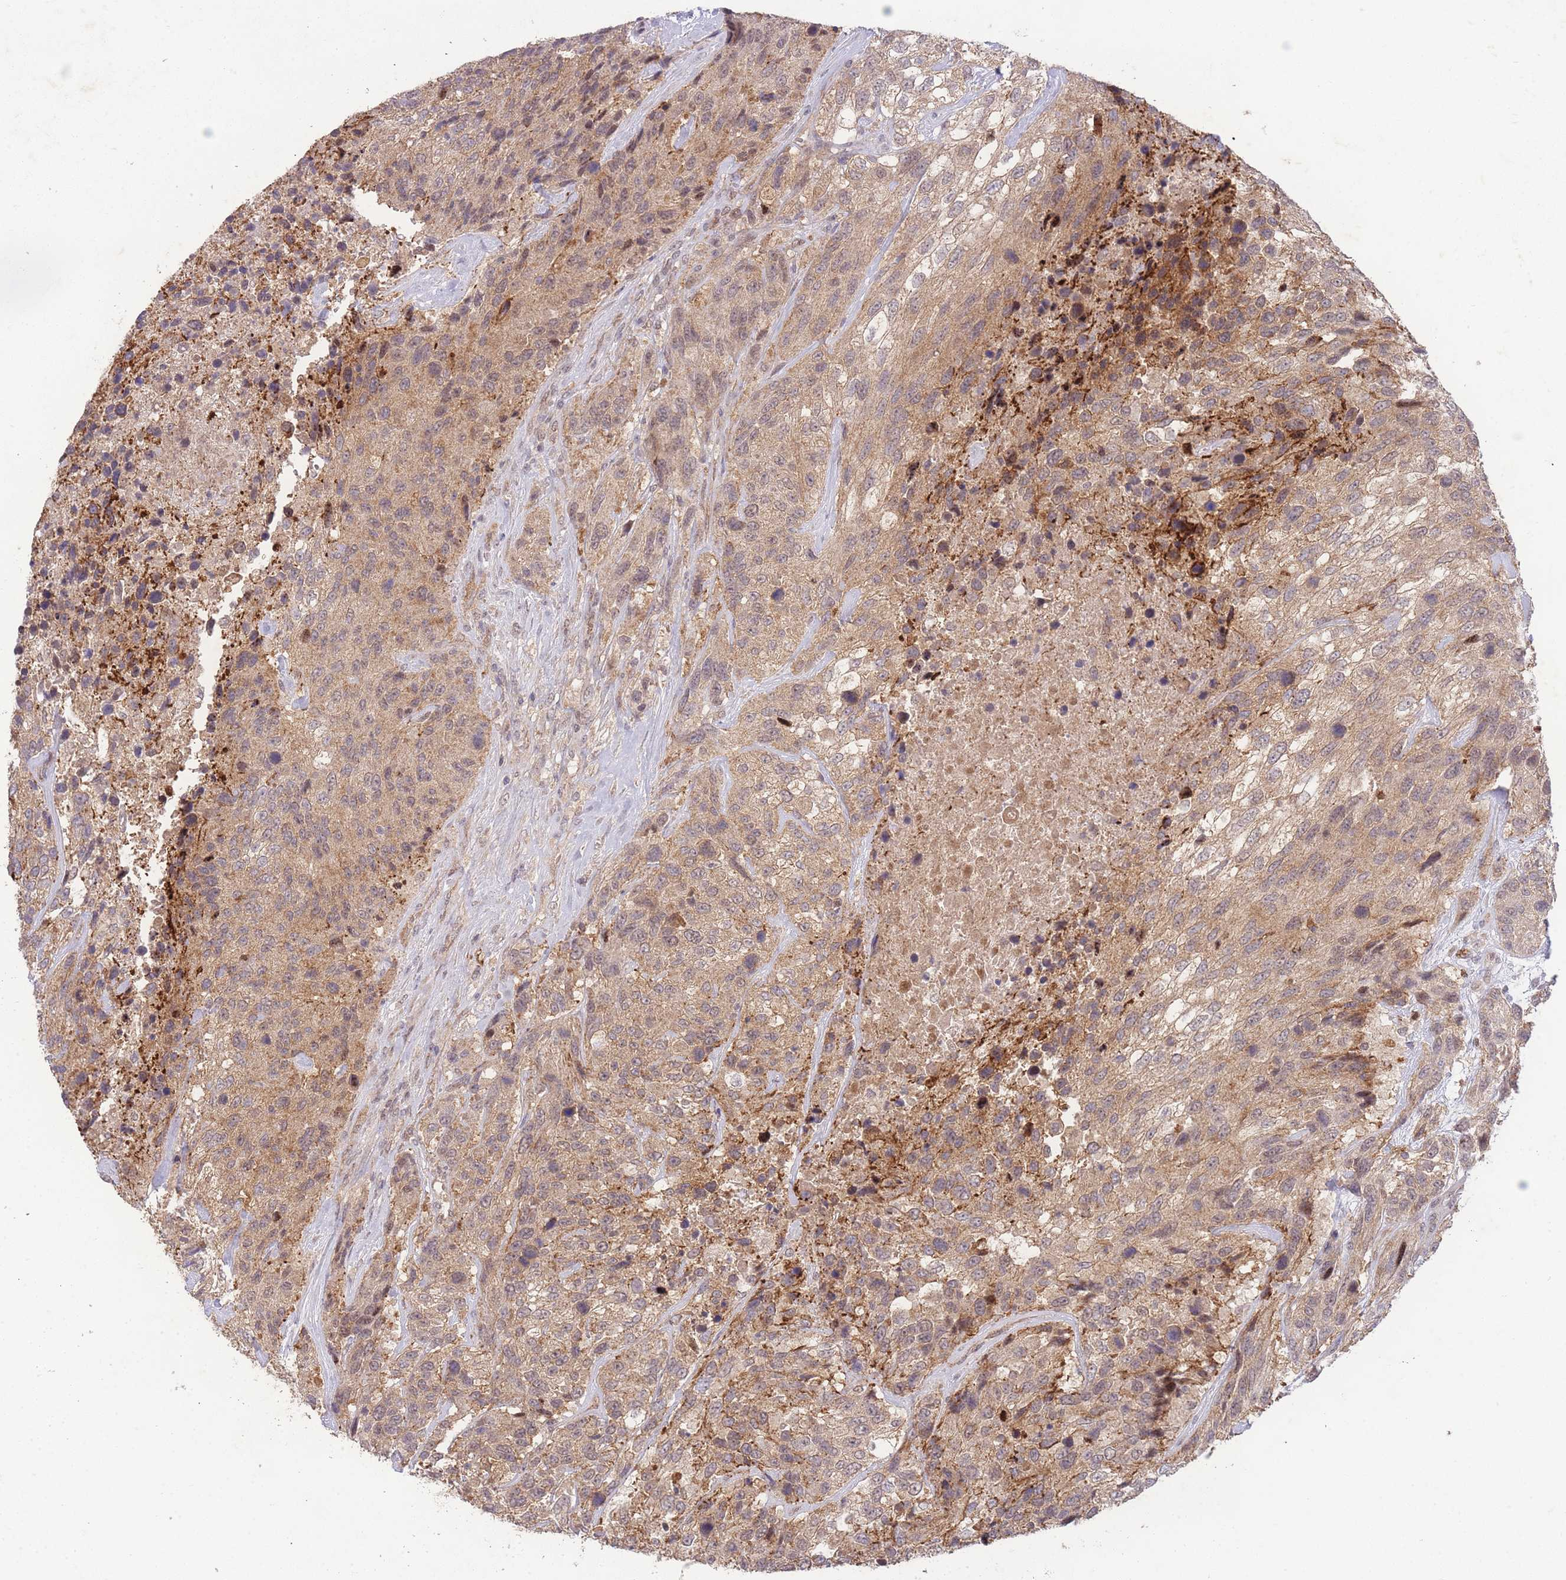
{"staining": {"intensity": "moderate", "quantity": ">75%", "location": "cytoplasmic/membranous"}, "tissue": "urothelial cancer", "cell_type": "Tumor cells", "image_type": "cancer", "snomed": [{"axis": "morphology", "description": "Urothelial carcinoma, High grade"}, {"axis": "topography", "description": "Urinary bladder"}], "caption": "The micrograph exhibits a brown stain indicating the presence of a protein in the cytoplasmic/membranous of tumor cells in high-grade urothelial carcinoma.", "gene": "RNF144B", "patient": {"sex": "female", "age": 70}}